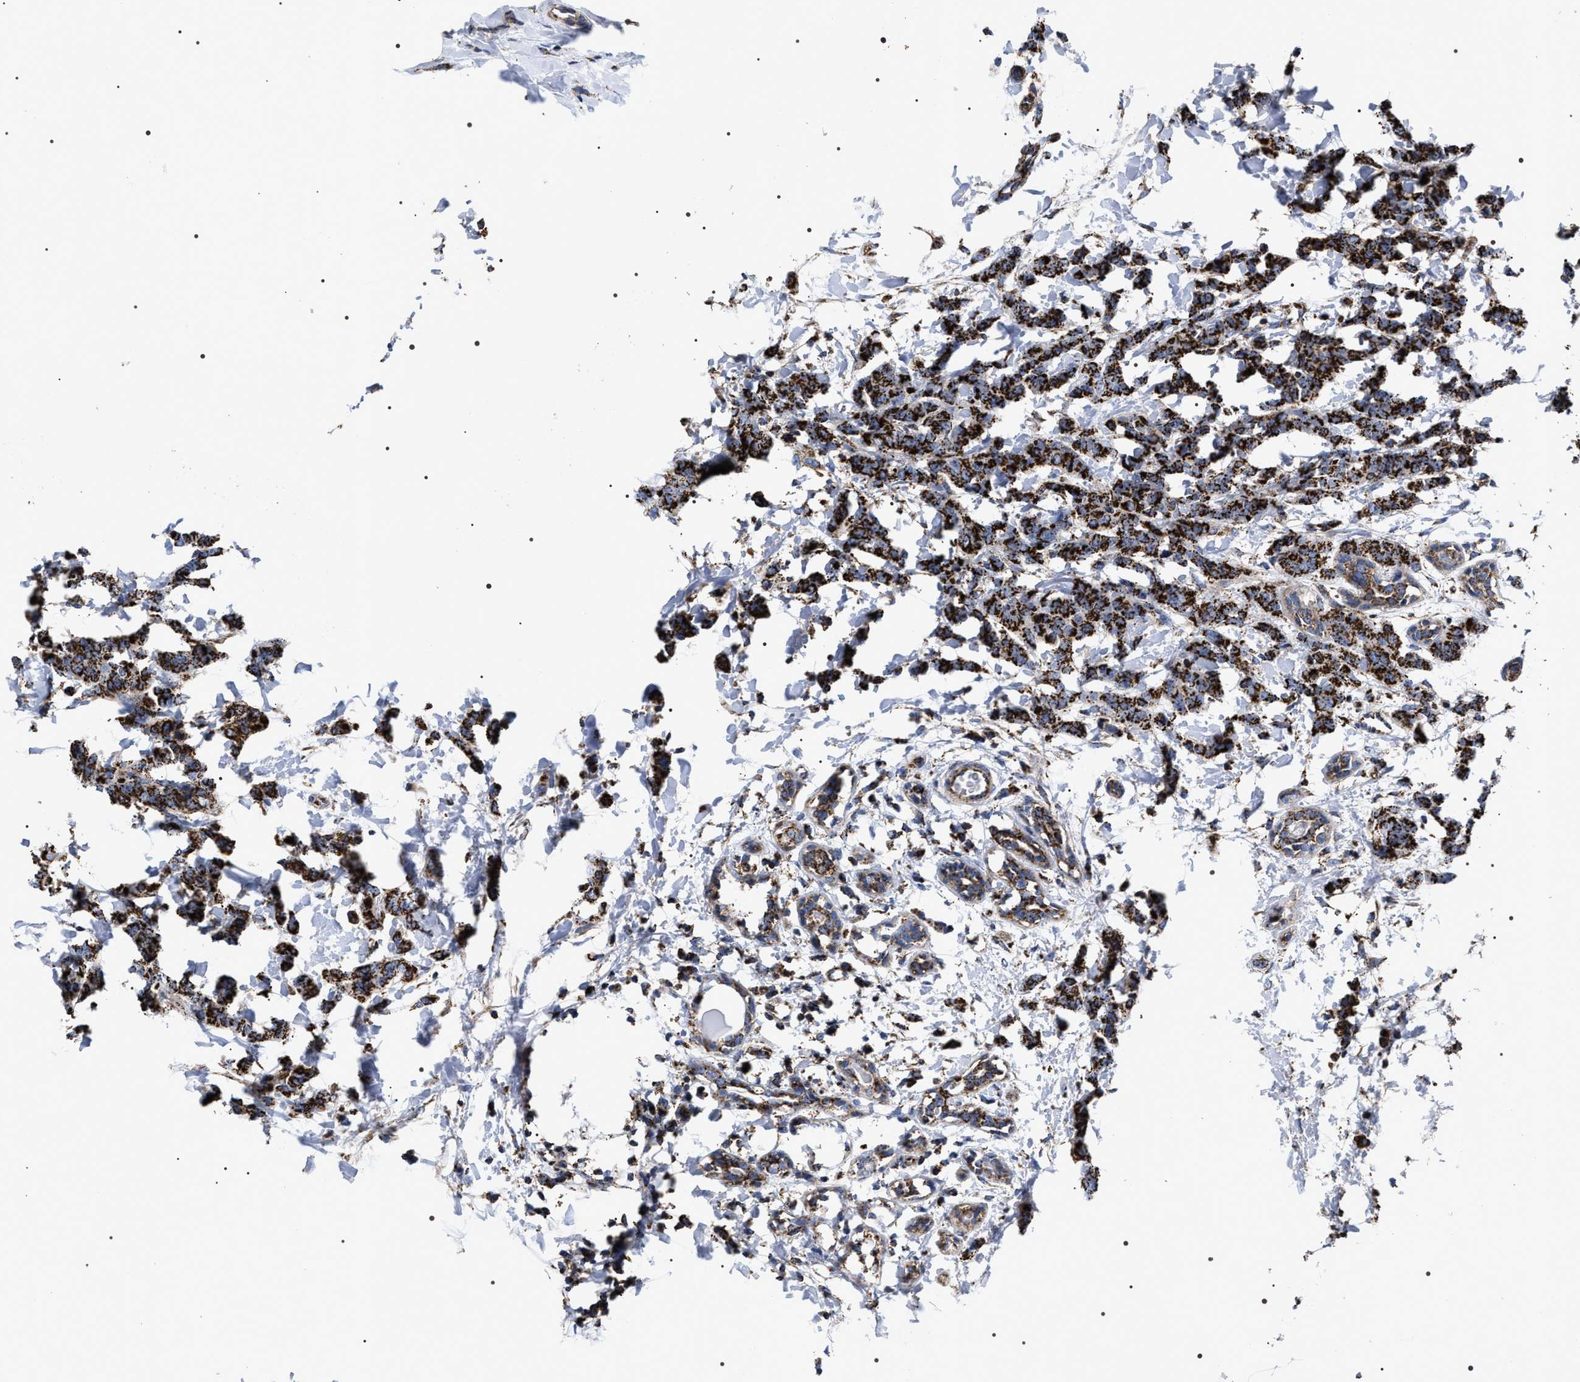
{"staining": {"intensity": "strong", "quantity": ">75%", "location": "cytoplasmic/membranous"}, "tissue": "breast cancer", "cell_type": "Tumor cells", "image_type": "cancer", "snomed": [{"axis": "morphology", "description": "Normal tissue, NOS"}, {"axis": "morphology", "description": "Duct carcinoma"}, {"axis": "topography", "description": "Breast"}], "caption": "This micrograph shows infiltrating ductal carcinoma (breast) stained with immunohistochemistry to label a protein in brown. The cytoplasmic/membranous of tumor cells show strong positivity for the protein. Nuclei are counter-stained blue.", "gene": "COG5", "patient": {"sex": "female", "age": 40}}